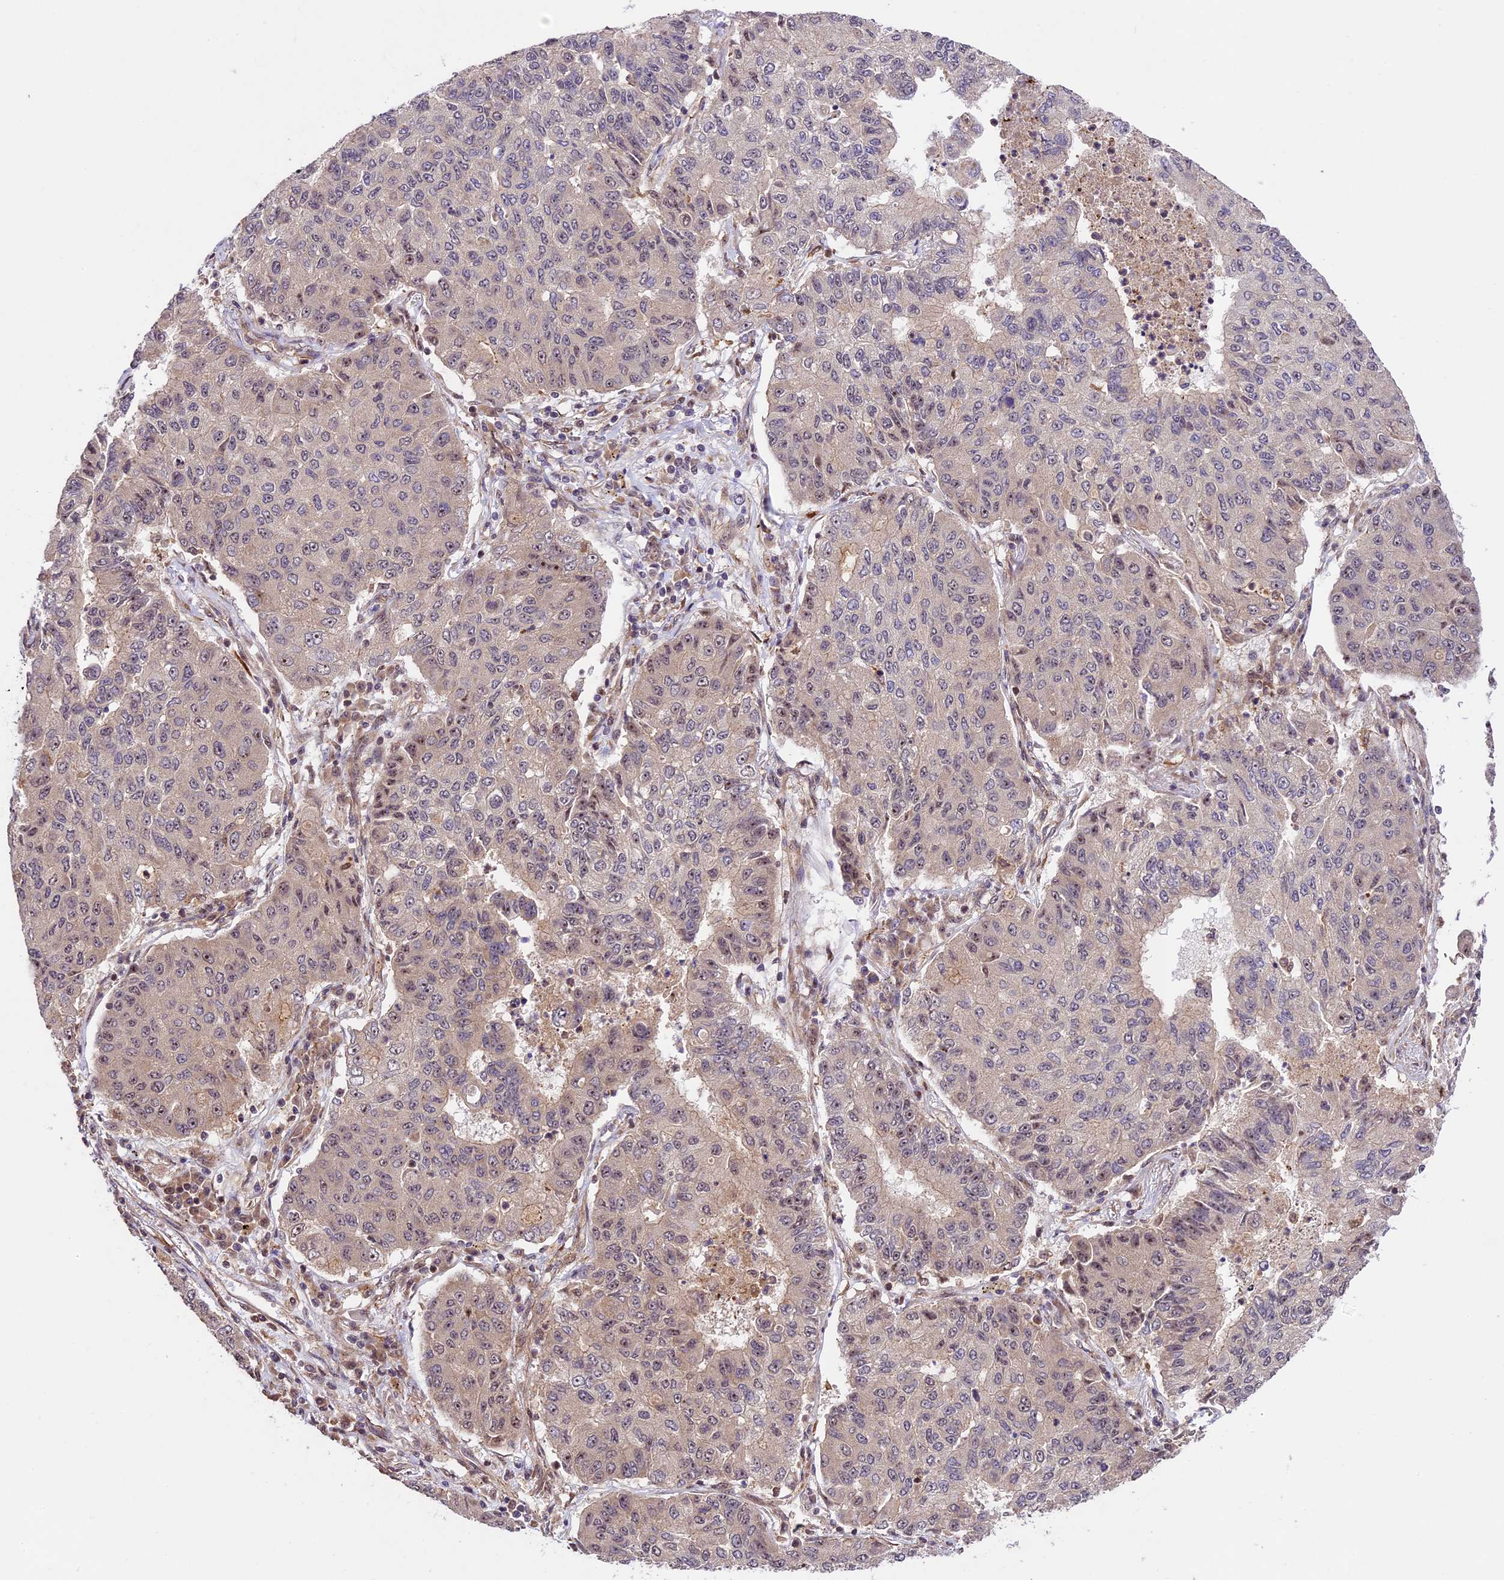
{"staining": {"intensity": "weak", "quantity": "<25%", "location": "cytoplasmic/membranous"}, "tissue": "lung cancer", "cell_type": "Tumor cells", "image_type": "cancer", "snomed": [{"axis": "morphology", "description": "Squamous cell carcinoma, NOS"}, {"axis": "topography", "description": "Lung"}], "caption": "An image of lung cancer (squamous cell carcinoma) stained for a protein exhibits no brown staining in tumor cells.", "gene": "DHX38", "patient": {"sex": "male", "age": 74}}